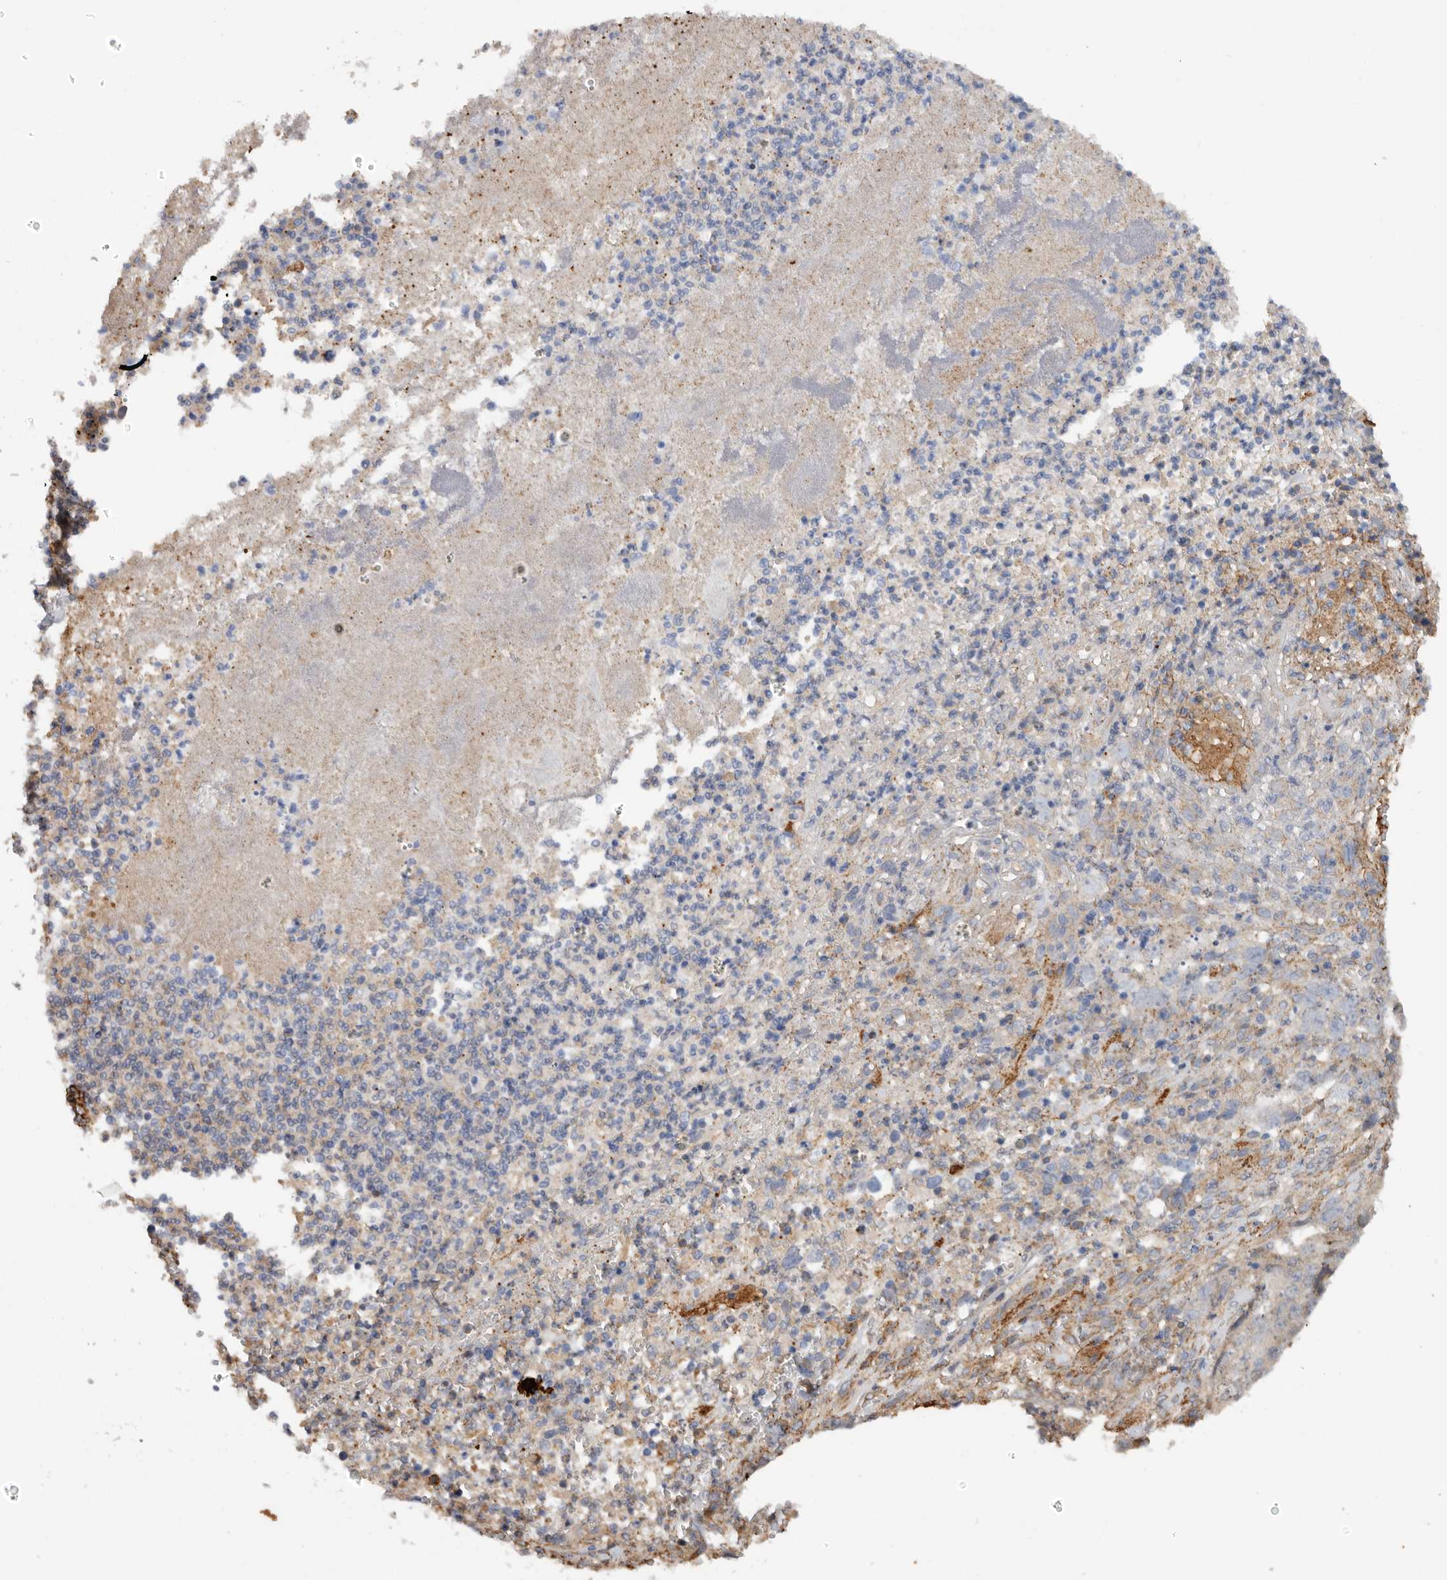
{"staining": {"intensity": "negative", "quantity": "none", "location": "none"}, "tissue": "stomach cancer", "cell_type": "Tumor cells", "image_type": "cancer", "snomed": [{"axis": "morphology", "description": "Adenocarcinoma, NOS"}, {"axis": "topography", "description": "Stomach"}], "caption": "Stomach cancer stained for a protein using immunohistochemistry reveals no positivity tumor cells.", "gene": "CDC42BPB", "patient": {"sex": "male", "age": 48}}